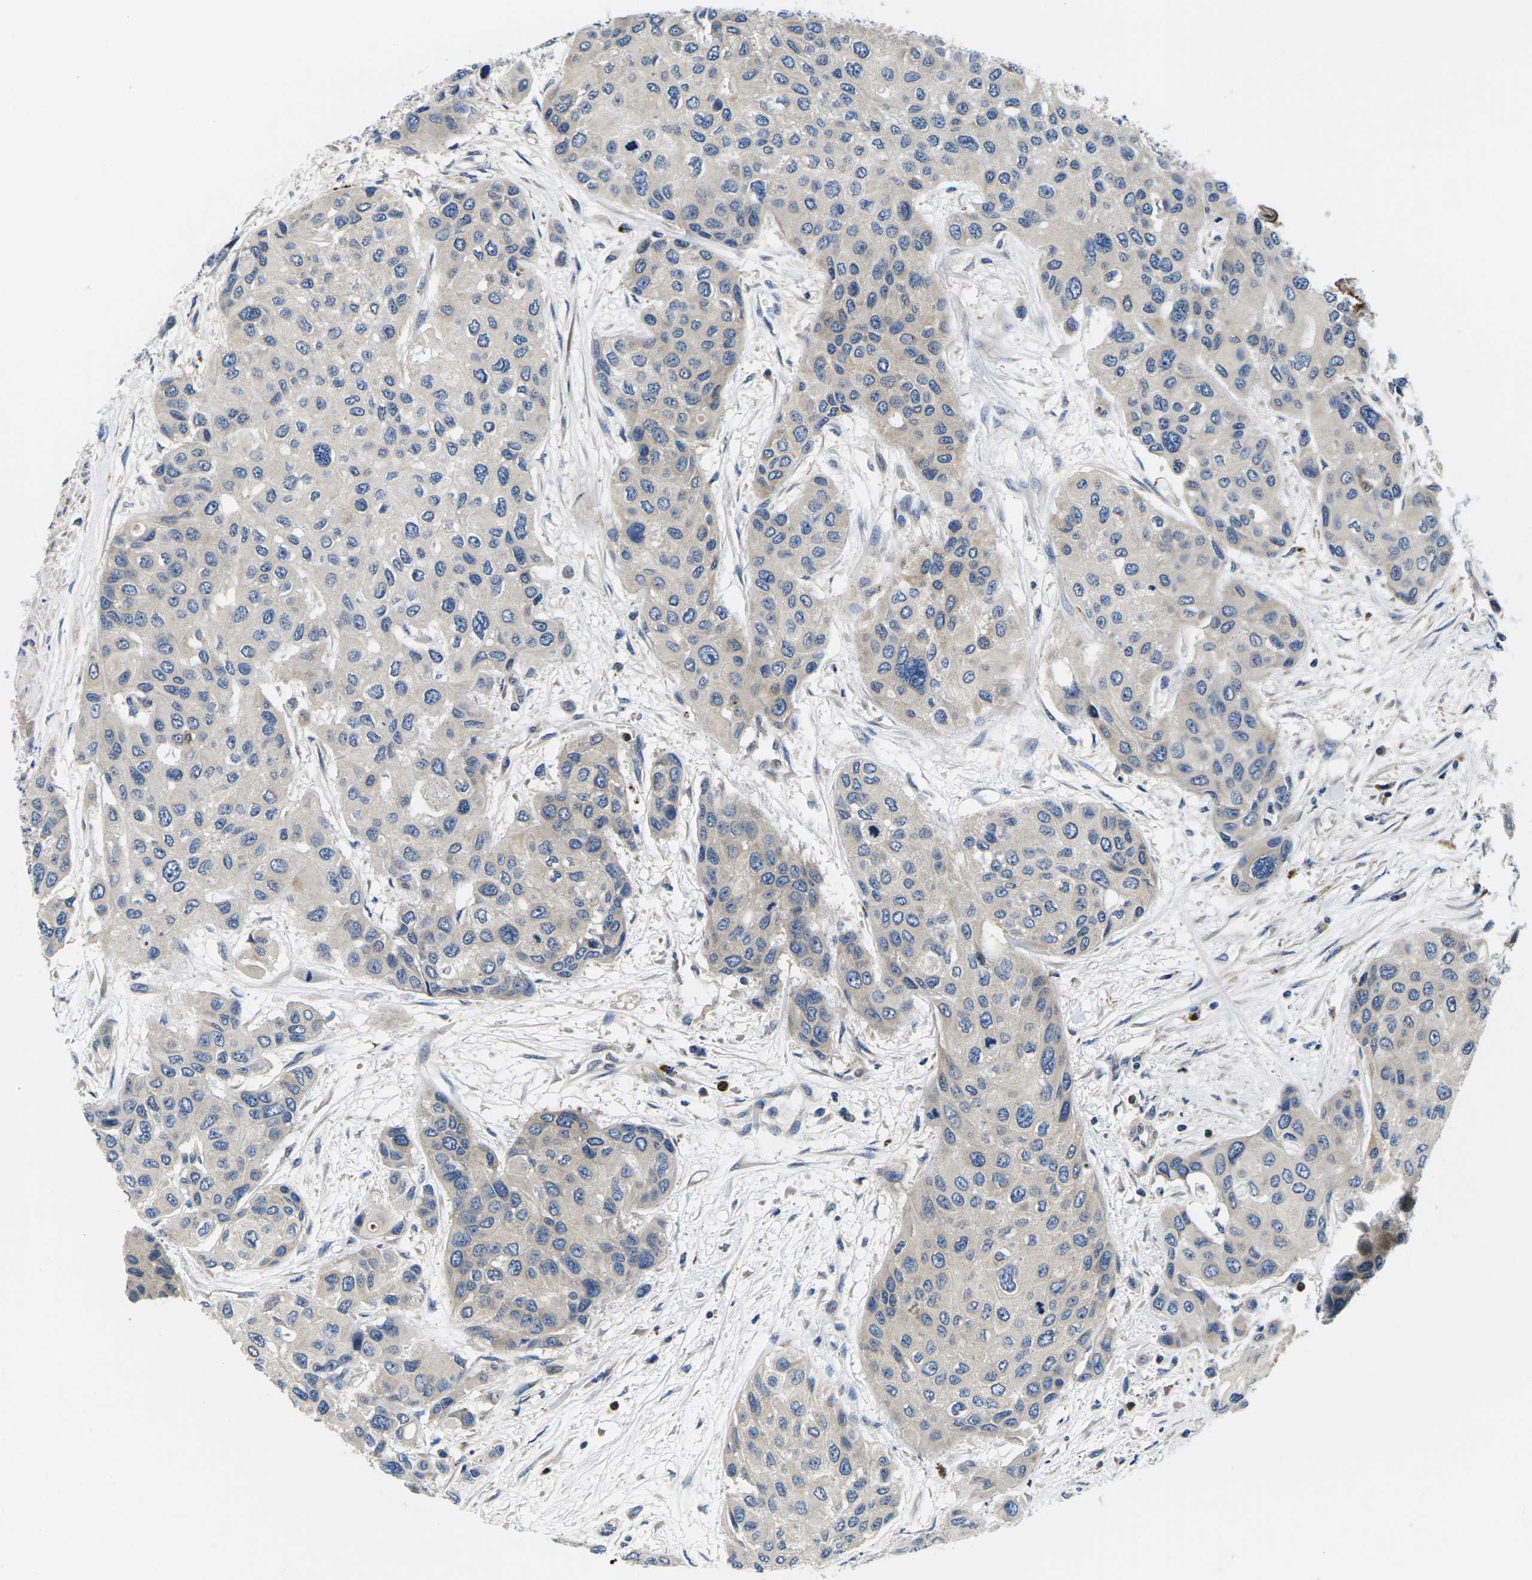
{"staining": {"intensity": "weak", "quantity": ">75%", "location": "cytoplasmic/membranous"}, "tissue": "urothelial cancer", "cell_type": "Tumor cells", "image_type": "cancer", "snomed": [{"axis": "morphology", "description": "Urothelial carcinoma, High grade"}, {"axis": "topography", "description": "Urinary bladder"}], "caption": "Urothelial cancer stained with a brown dye shows weak cytoplasmic/membranous positive positivity in approximately >75% of tumor cells.", "gene": "PLCE1", "patient": {"sex": "female", "age": 56}}